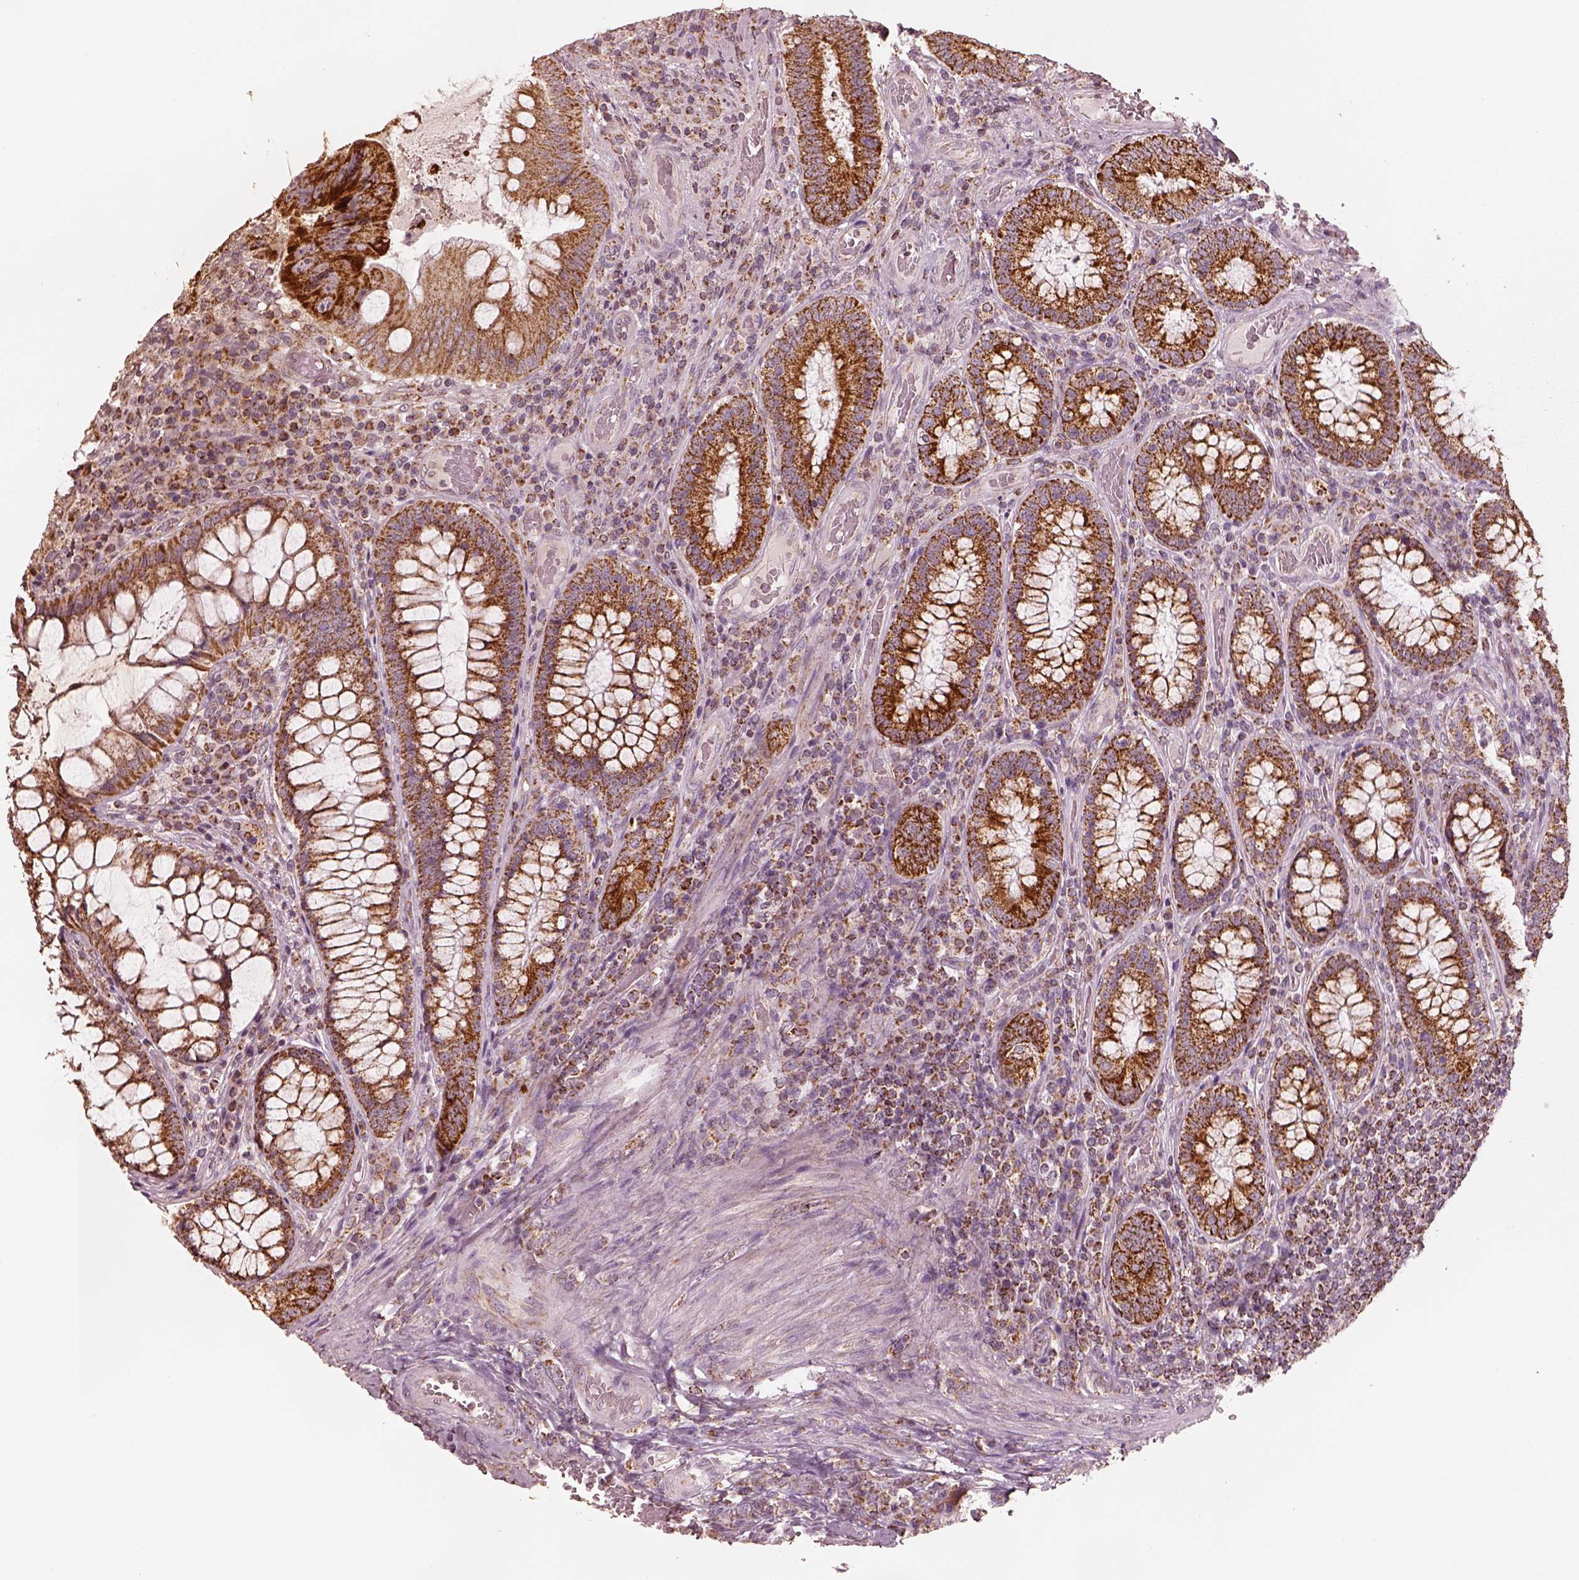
{"staining": {"intensity": "strong", "quantity": ">75%", "location": "cytoplasmic/membranous"}, "tissue": "colorectal cancer", "cell_type": "Tumor cells", "image_type": "cancer", "snomed": [{"axis": "morphology", "description": "Adenocarcinoma, NOS"}, {"axis": "topography", "description": "Colon"}], "caption": "Colorectal adenocarcinoma stained with immunohistochemistry shows strong cytoplasmic/membranous expression in approximately >75% of tumor cells.", "gene": "ENTPD6", "patient": {"sex": "female", "age": 86}}